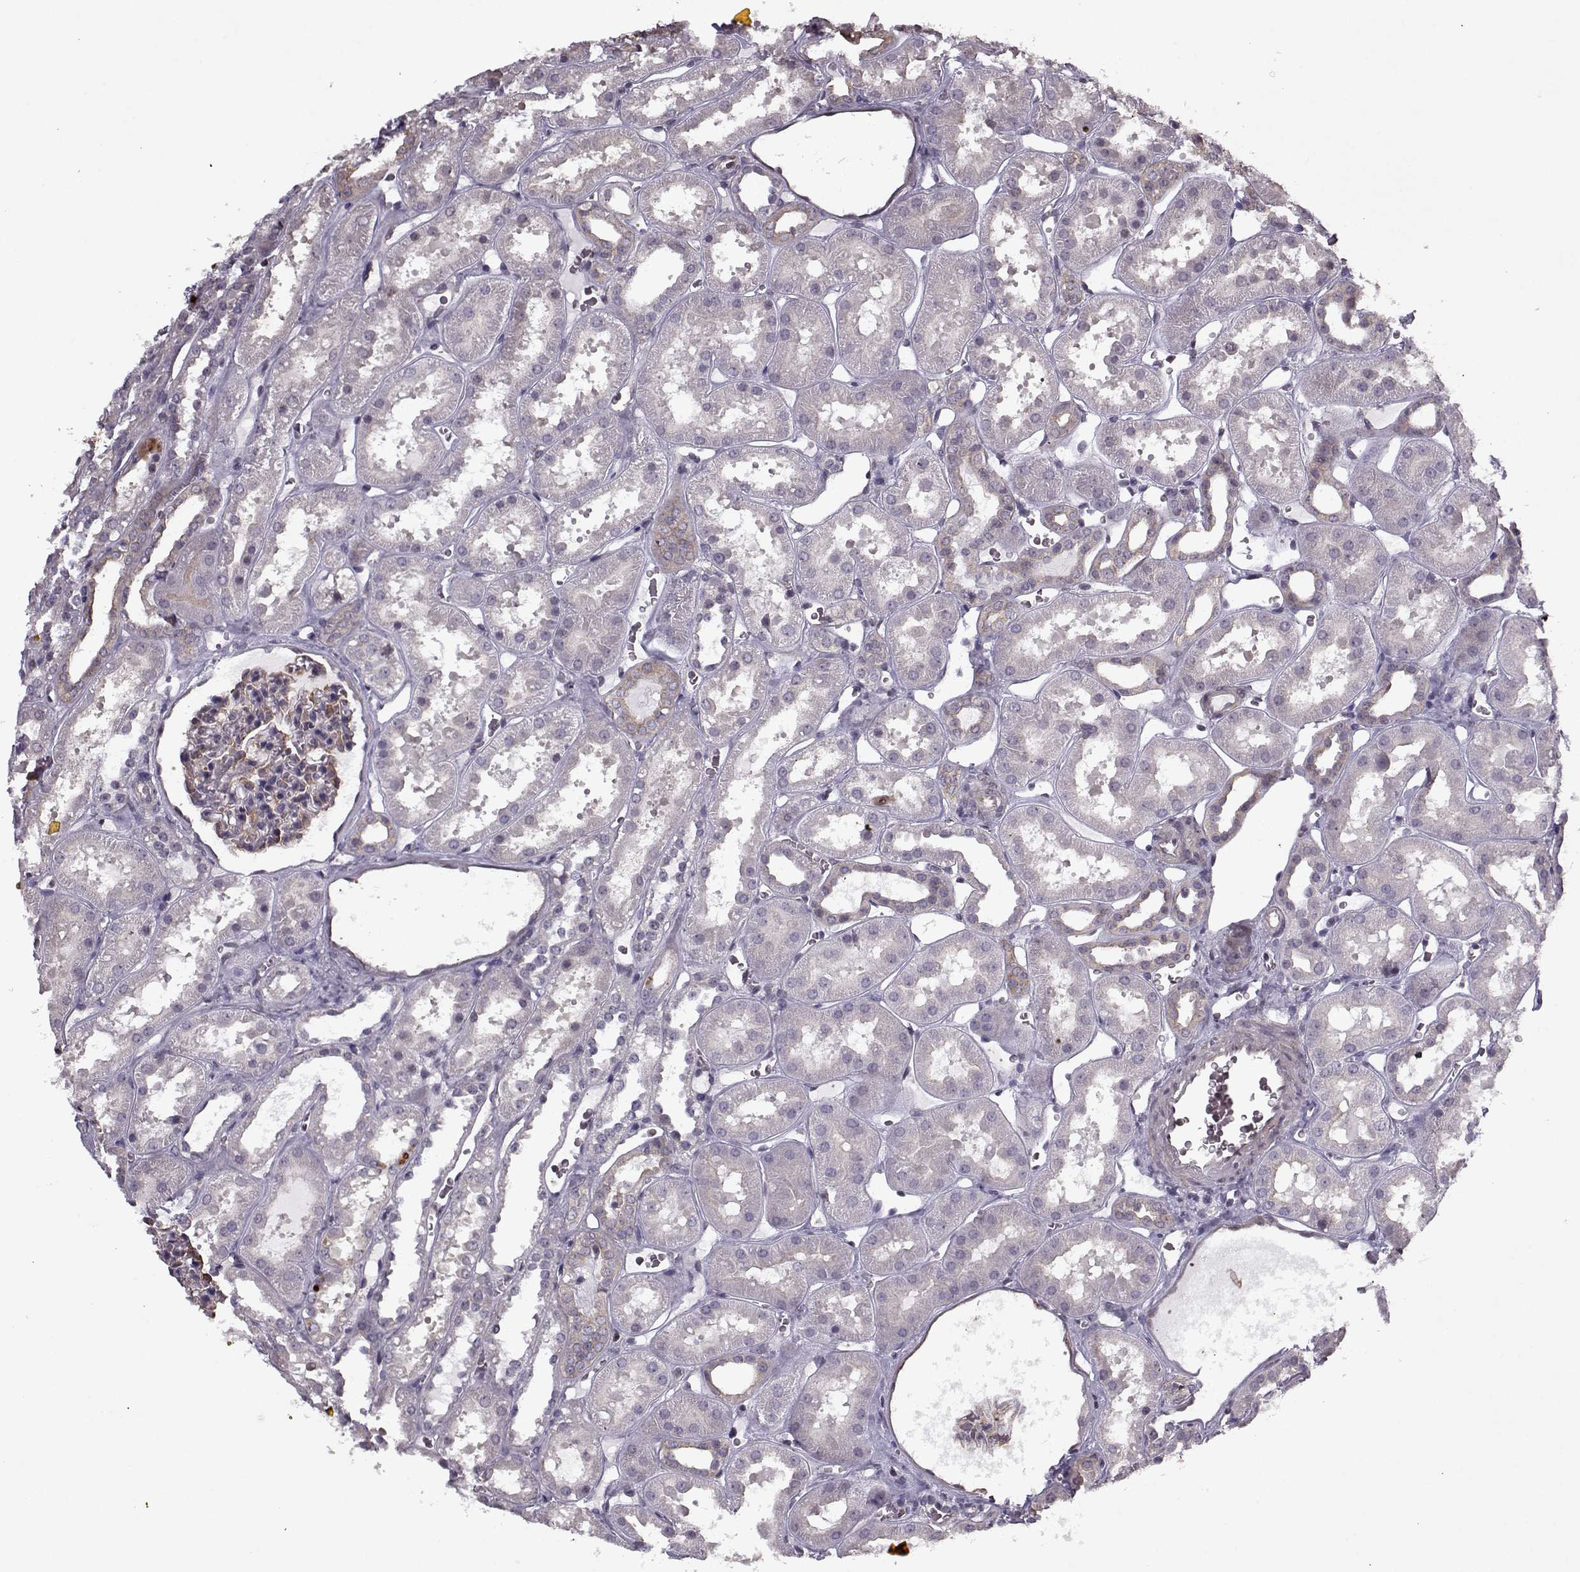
{"staining": {"intensity": "moderate", "quantity": "25%-75%", "location": "cytoplasmic/membranous"}, "tissue": "kidney", "cell_type": "Cells in glomeruli", "image_type": "normal", "snomed": [{"axis": "morphology", "description": "Normal tissue, NOS"}, {"axis": "topography", "description": "Kidney"}], "caption": "The immunohistochemical stain labels moderate cytoplasmic/membranous staining in cells in glomeruli of normal kidney.", "gene": "KRT9", "patient": {"sex": "female", "age": 41}}